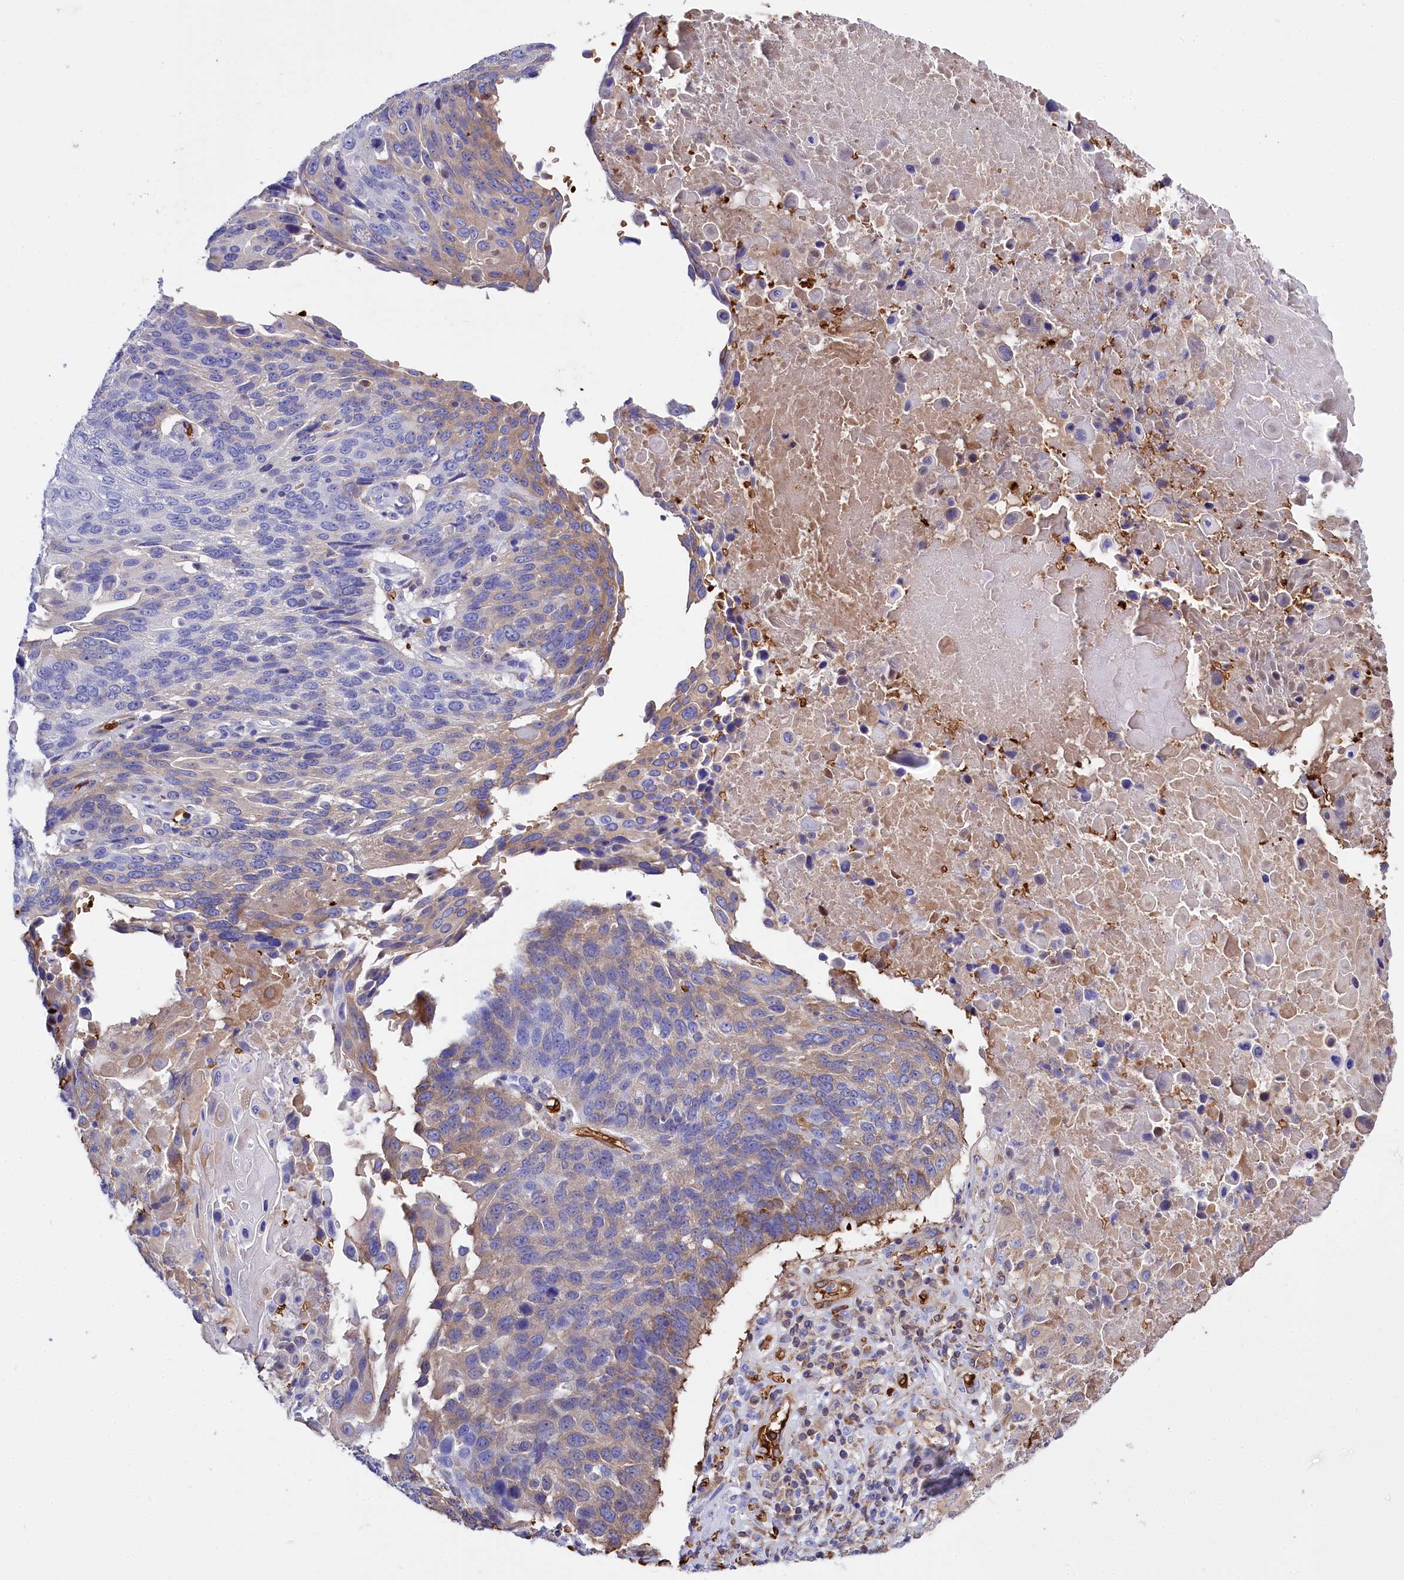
{"staining": {"intensity": "weak", "quantity": "25%-75%", "location": "cytoplasmic/membranous"}, "tissue": "lung cancer", "cell_type": "Tumor cells", "image_type": "cancer", "snomed": [{"axis": "morphology", "description": "Squamous cell carcinoma, NOS"}, {"axis": "topography", "description": "Lung"}], "caption": "Immunohistochemical staining of human lung cancer exhibits low levels of weak cytoplasmic/membranous positivity in about 25%-75% of tumor cells.", "gene": "RPUSD3", "patient": {"sex": "male", "age": 66}}